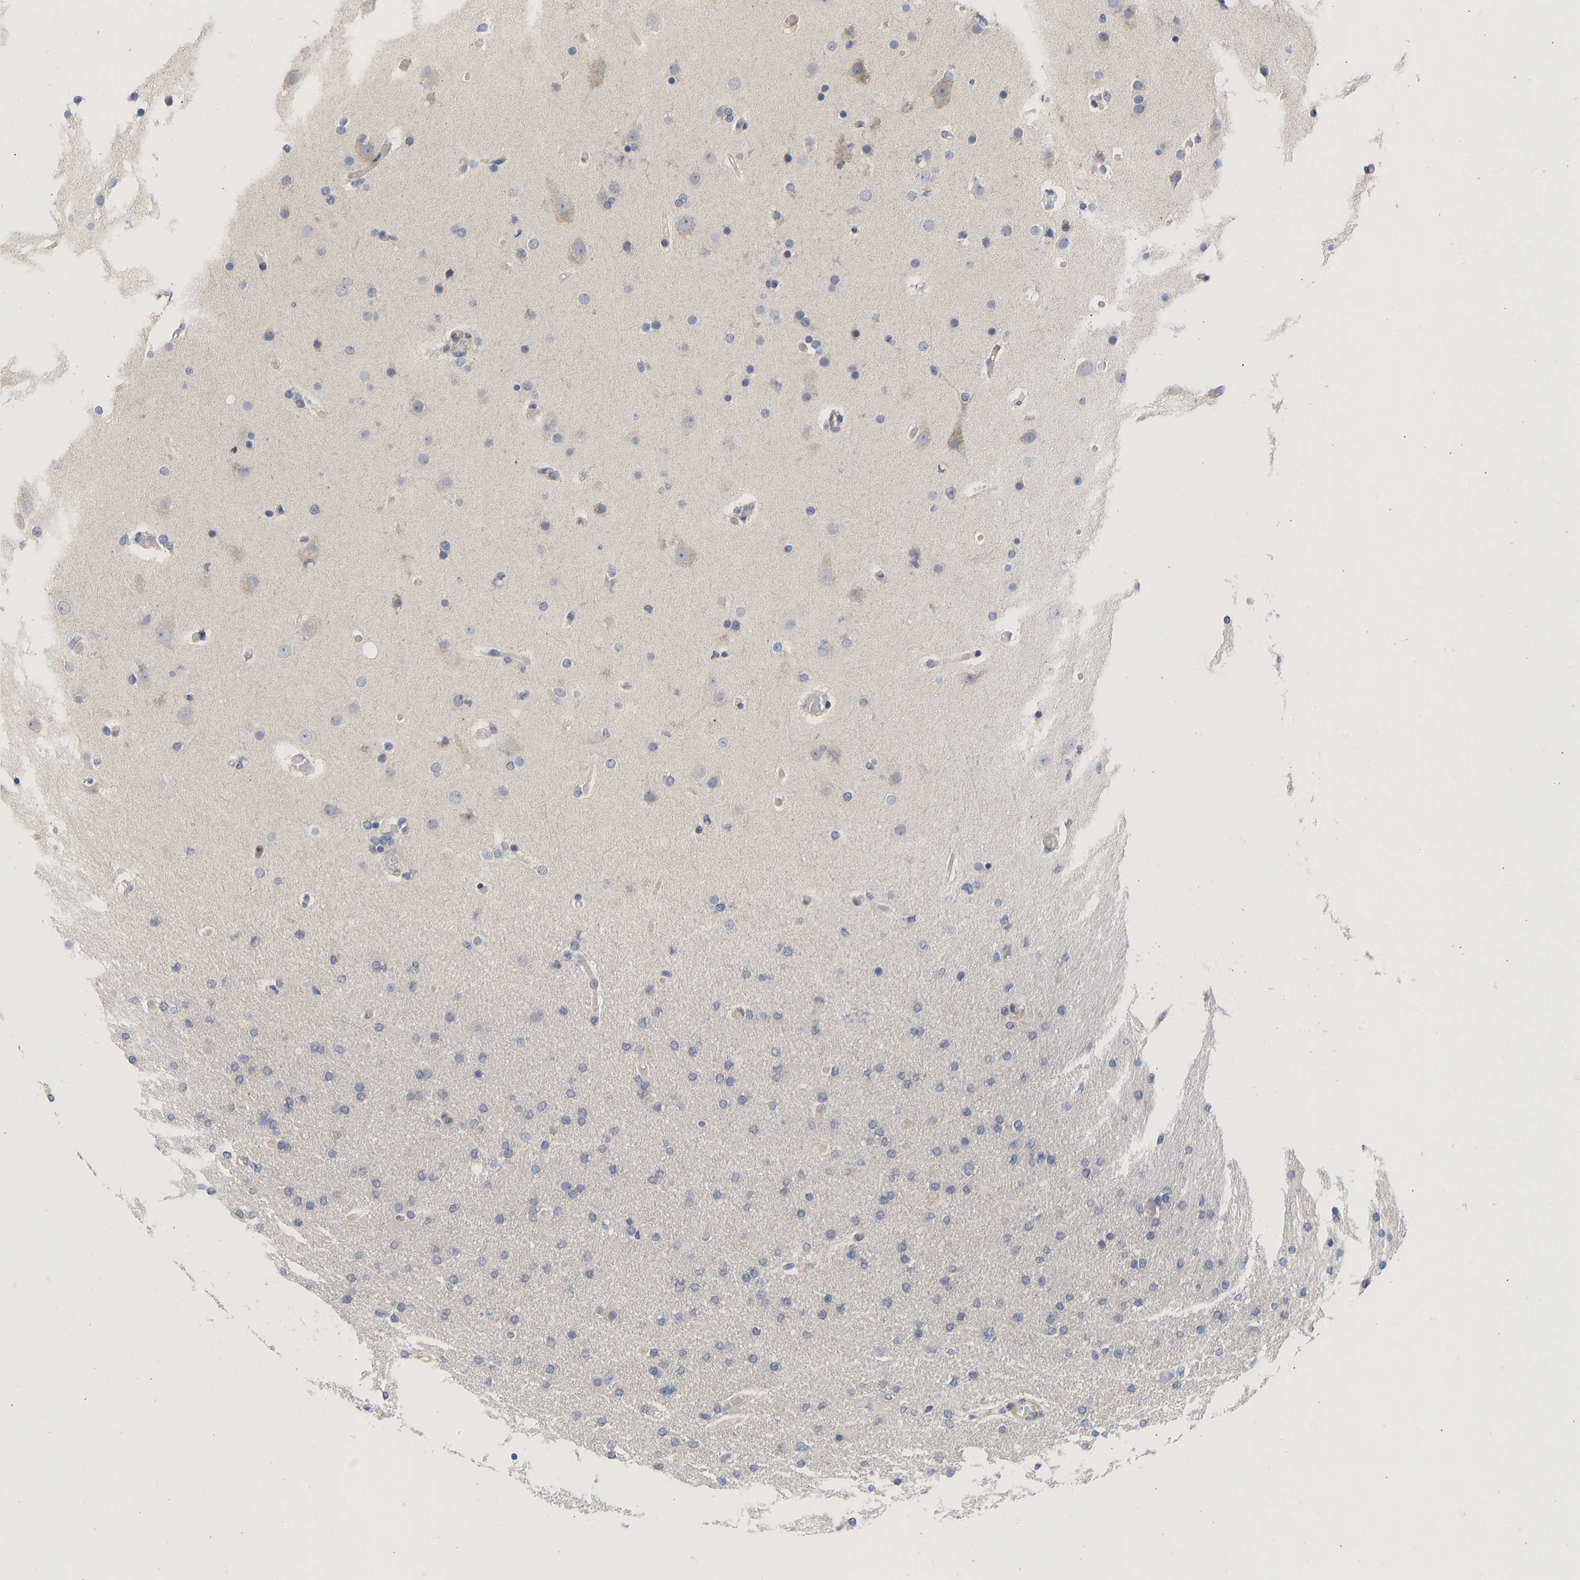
{"staining": {"intensity": "negative", "quantity": "none", "location": "none"}, "tissue": "glioma", "cell_type": "Tumor cells", "image_type": "cancer", "snomed": [{"axis": "morphology", "description": "Glioma, malignant, High grade"}, {"axis": "topography", "description": "Cerebral cortex"}], "caption": "This is an immunohistochemistry (IHC) micrograph of glioma. There is no expression in tumor cells.", "gene": "MAP2K3", "patient": {"sex": "female", "age": 36}}